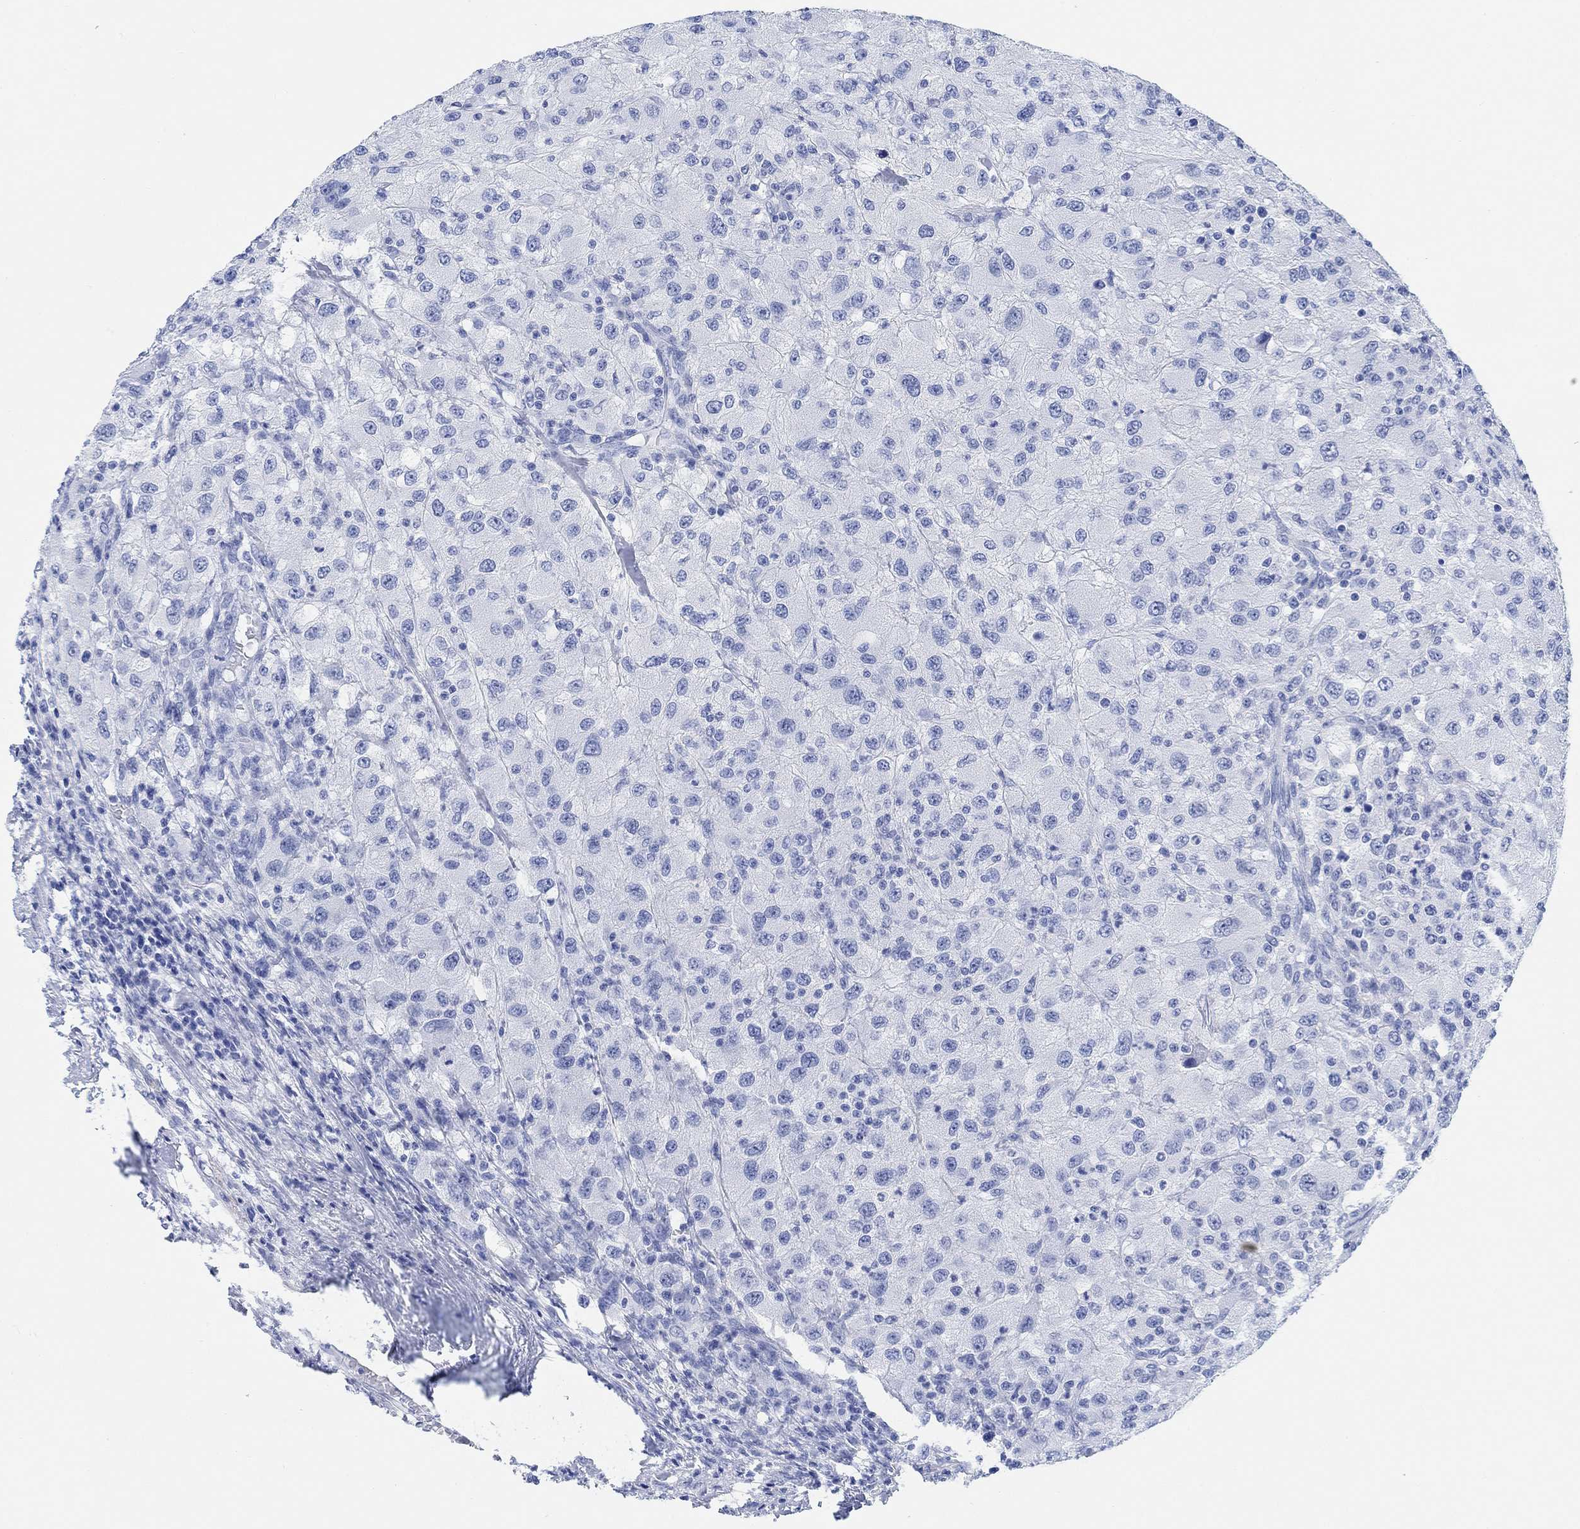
{"staining": {"intensity": "negative", "quantity": "none", "location": "none"}, "tissue": "renal cancer", "cell_type": "Tumor cells", "image_type": "cancer", "snomed": [{"axis": "morphology", "description": "Adenocarcinoma, NOS"}, {"axis": "topography", "description": "Kidney"}], "caption": "Tumor cells are negative for protein expression in human renal adenocarcinoma.", "gene": "ANKRD33", "patient": {"sex": "female", "age": 67}}